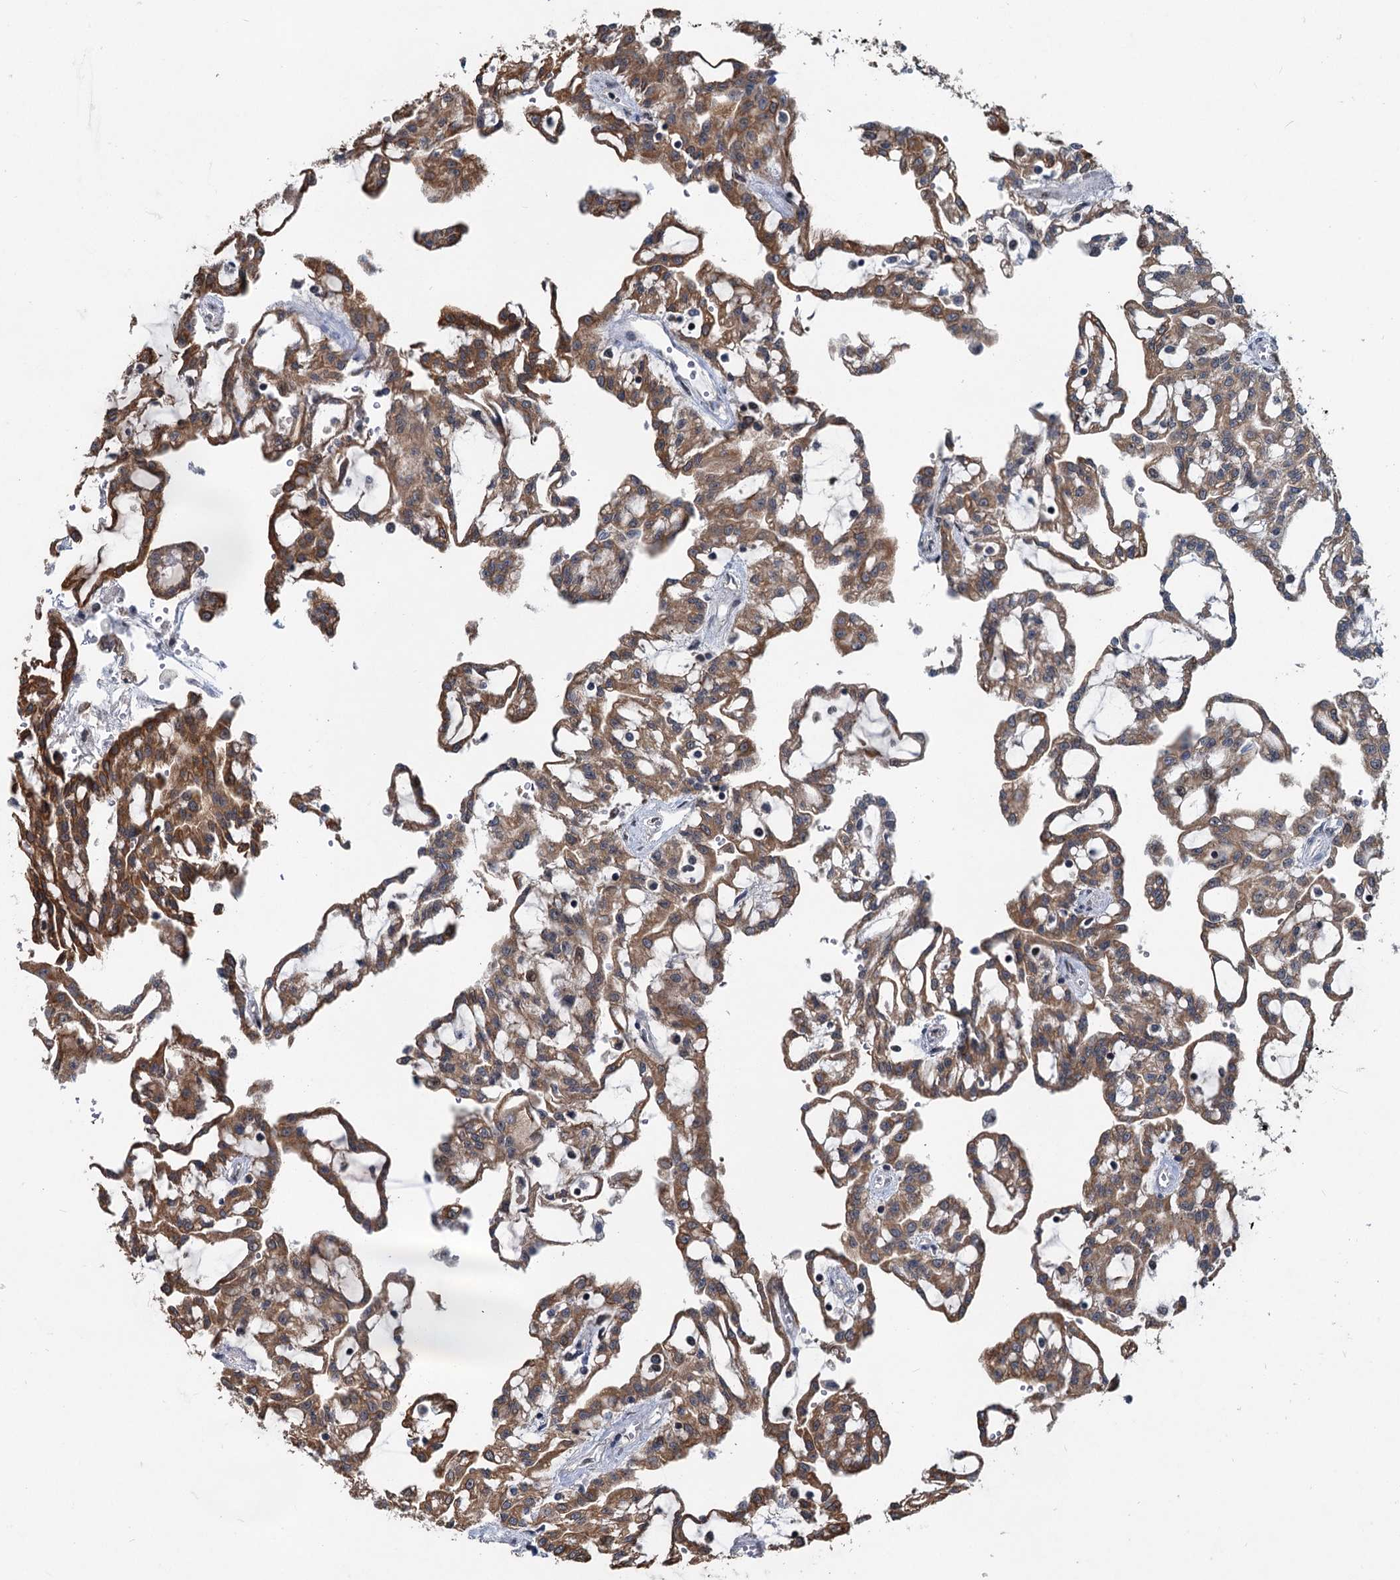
{"staining": {"intensity": "moderate", "quantity": ">75%", "location": "cytoplasmic/membranous"}, "tissue": "renal cancer", "cell_type": "Tumor cells", "image_type": "cancer", "snomed": [{"axis": "morphology", "description": "Adenocarcinoma, NOS"}, {"axis": "topography", "description": "Kidney"}], "caption": "Renal cancer (adenocarcinoma) tissue shows moderate cytoplasmic/membranous positivity in approximately >75% of tumor cells, visualized by immunohistochemistry.", "gene": "RITA1", "patient": {"sex": "male", "age": 63}}